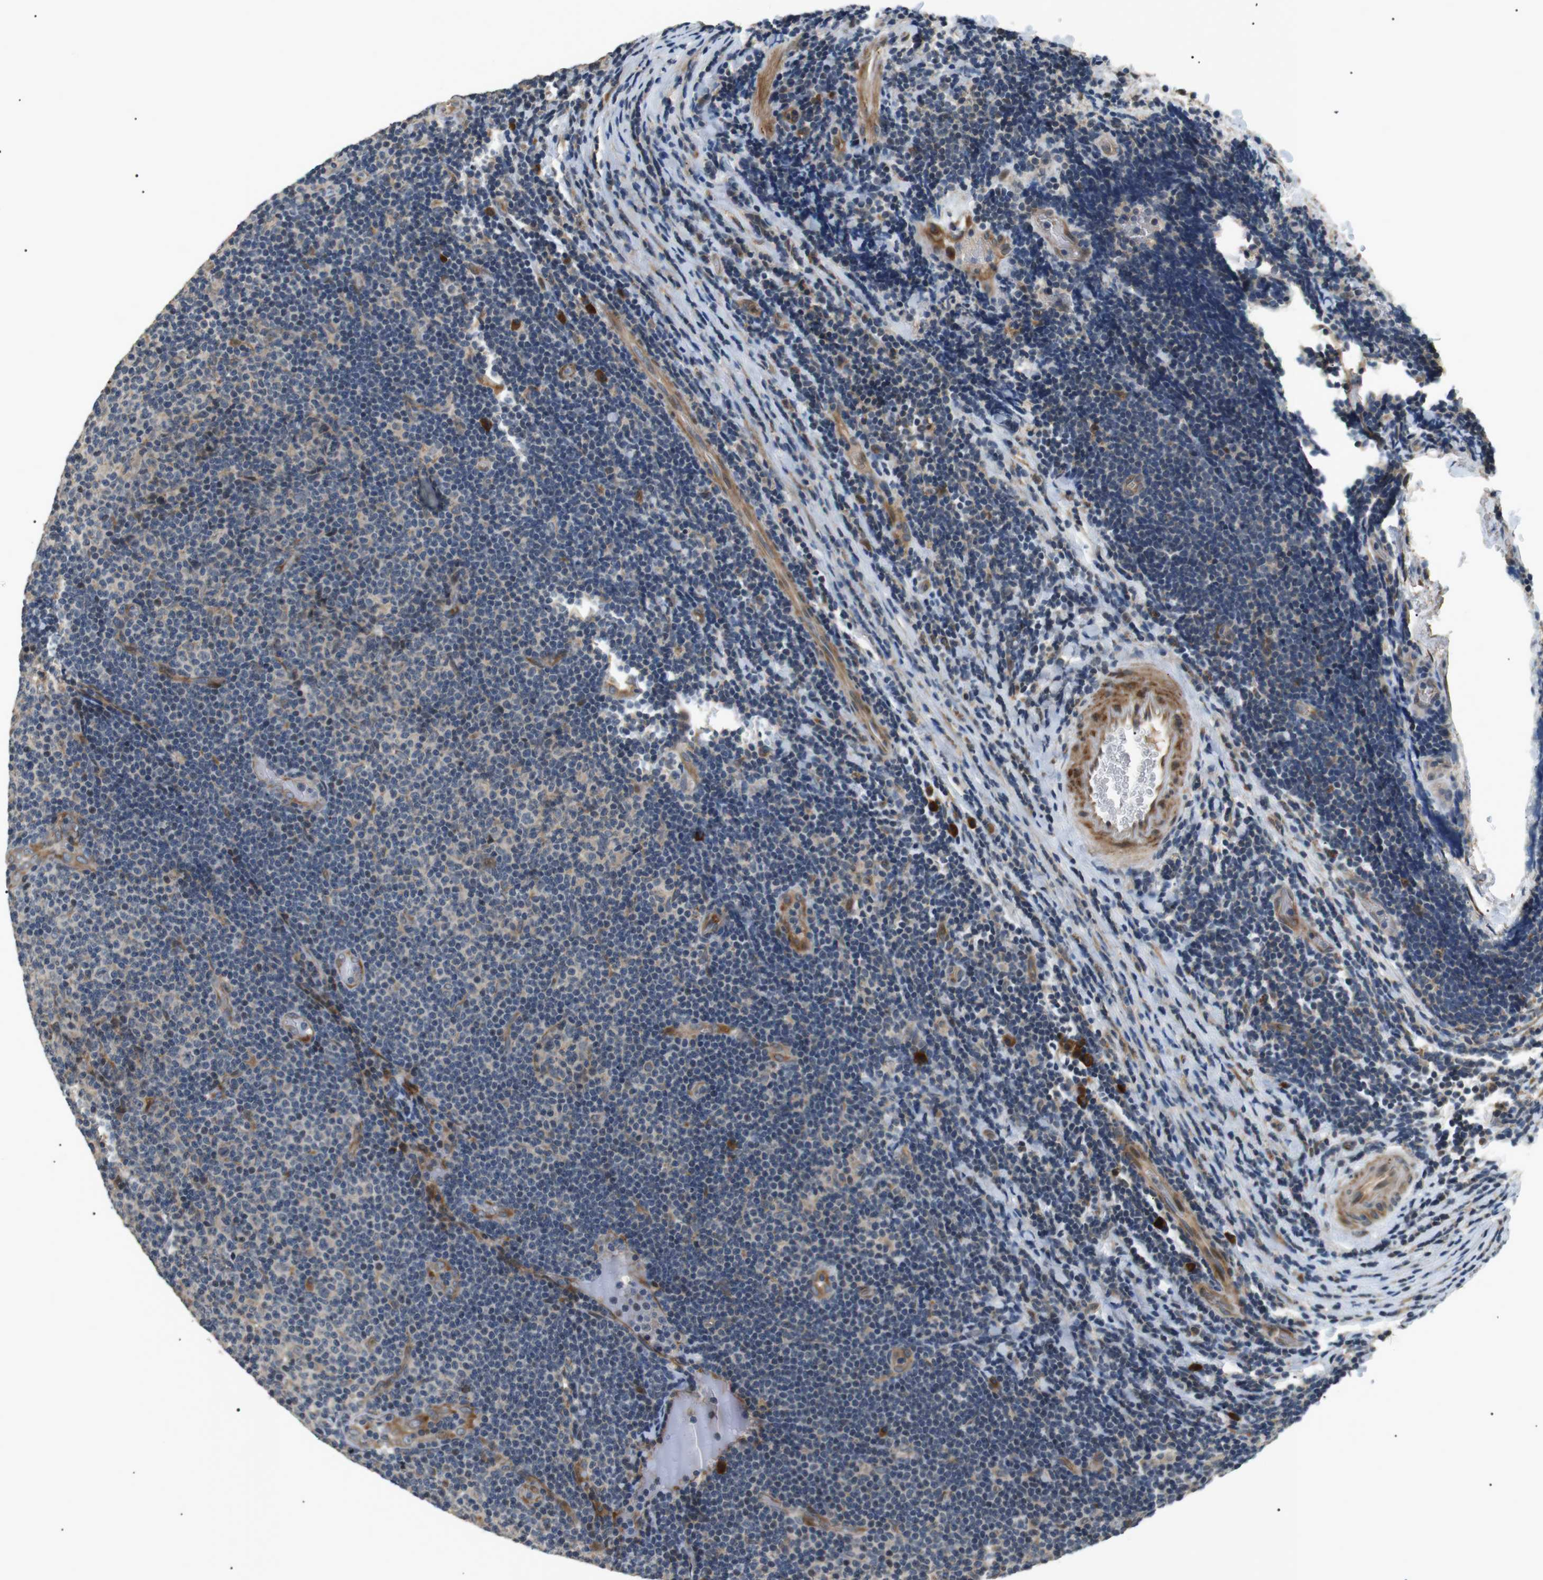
{"staining": {"intensity": "weak", "quantity": "25%-75%", "location": "cytoplasmic/membranous"}, "tissue": "lymphoma", "cell_type": "Tumor cells", "image_type": "cancer", "snomed": [{"axis": "morphology", "description": "Malignant lymphoma, non-Hodgkin's type, Low grade"}, {"axis": "topography", "description": "Lymph node"}], "caption": "Tumor cells exhibit low levels of weak cytoplasmic/membranous expression in about 25%-75% of cells in human low-grade malignant lymphoma, non-Hodgkin's type.", "gene": "HSPA13", "patient": {"sex": "male", "age": 83}}